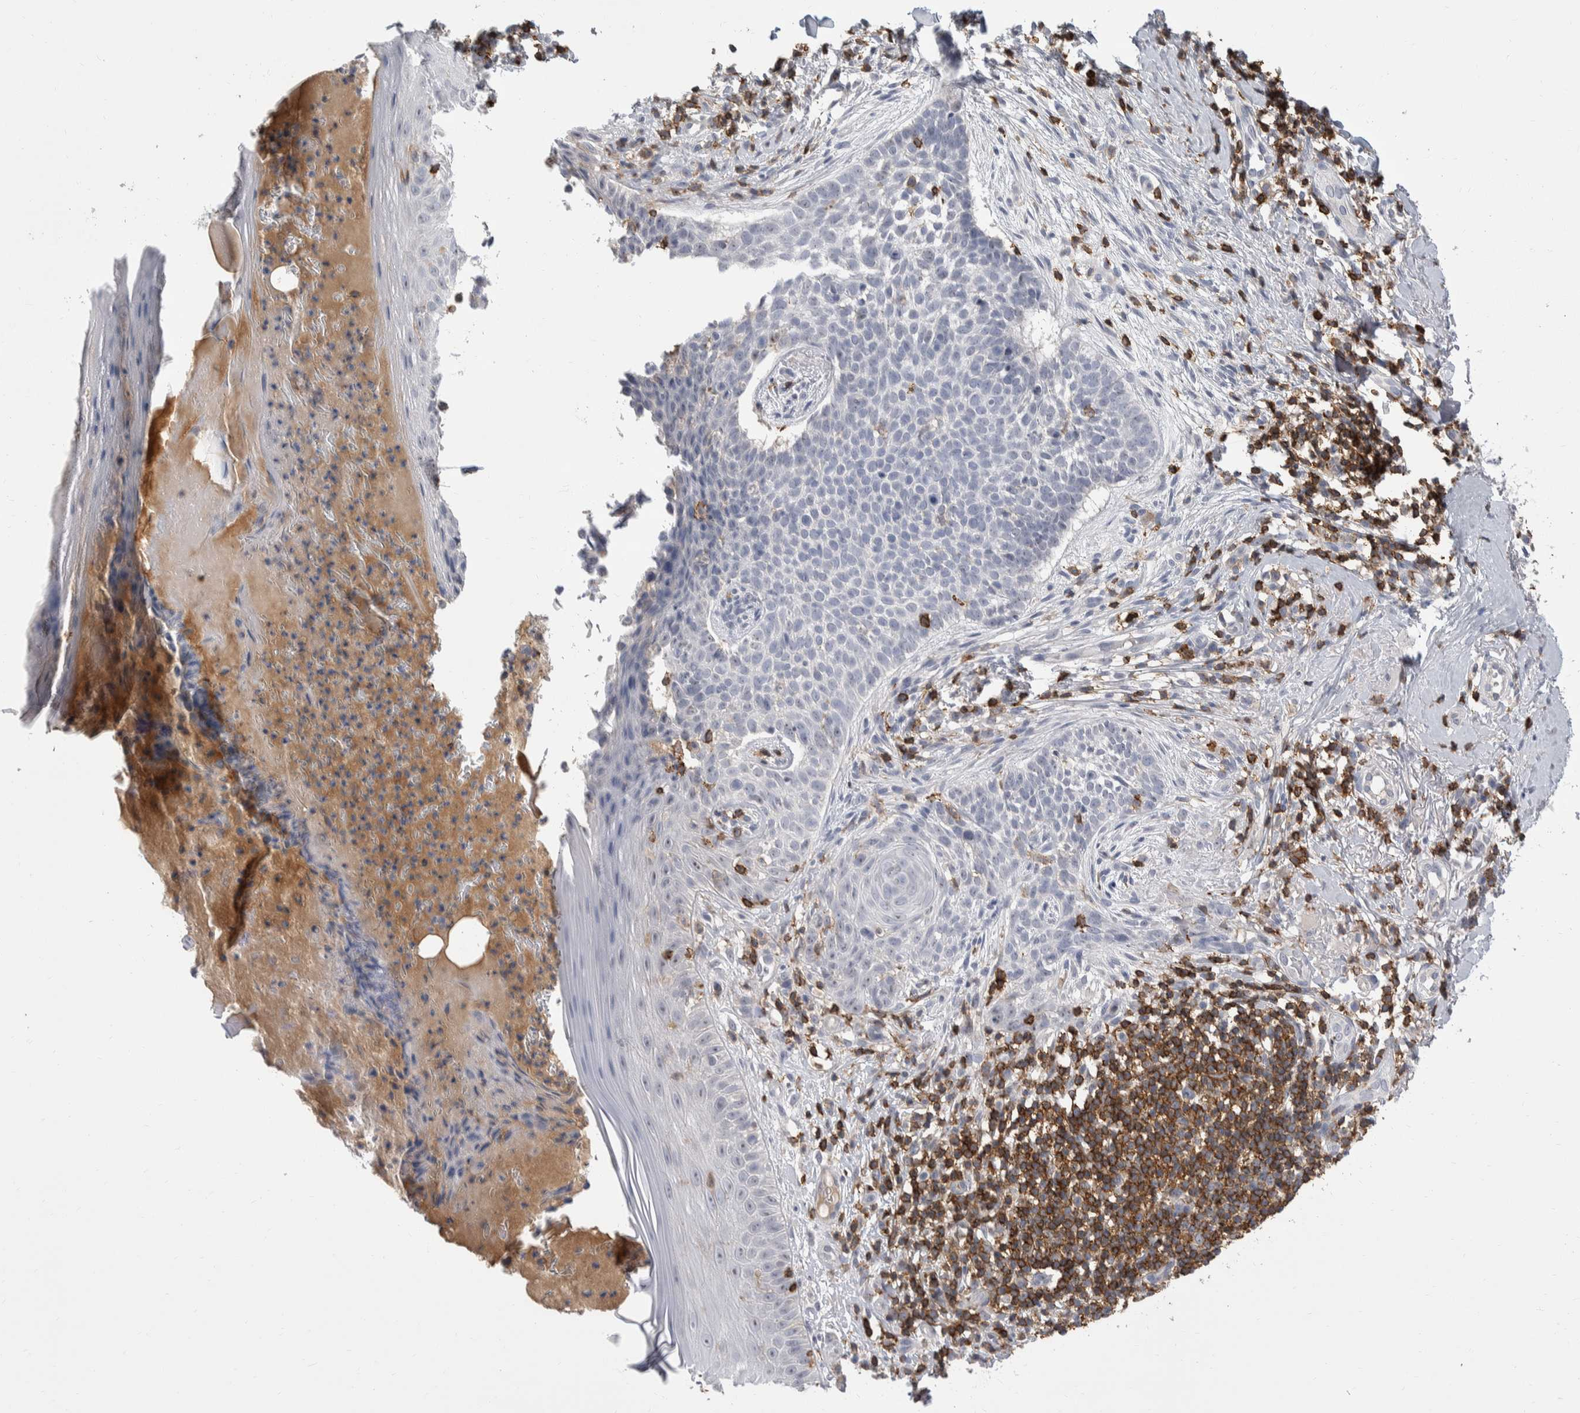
{"staining": {"intensity": "negative", "quantity": "none", "location": "none"}, "tissue": "skin cancer", "cell_type": "Tumor cells", "image_type": "cancer", "snomed": [{"axis": "morphology", "description": "Normal tissue, NOS"}, {"axis": "morphology", "description": "Basal cell carcinoma"}, {"axis": "topography", "description": "Skin"}], "caption": "Immunohistochemistry image of neoplastic tissue: basal cell carcinoma (skin) stained with DAB (3,3'-diaminobenzidine) reveals no significant protein expression in tumor cells.", "gene": "CEP295NL", "patient": {"sex": "male", "age": 67}}